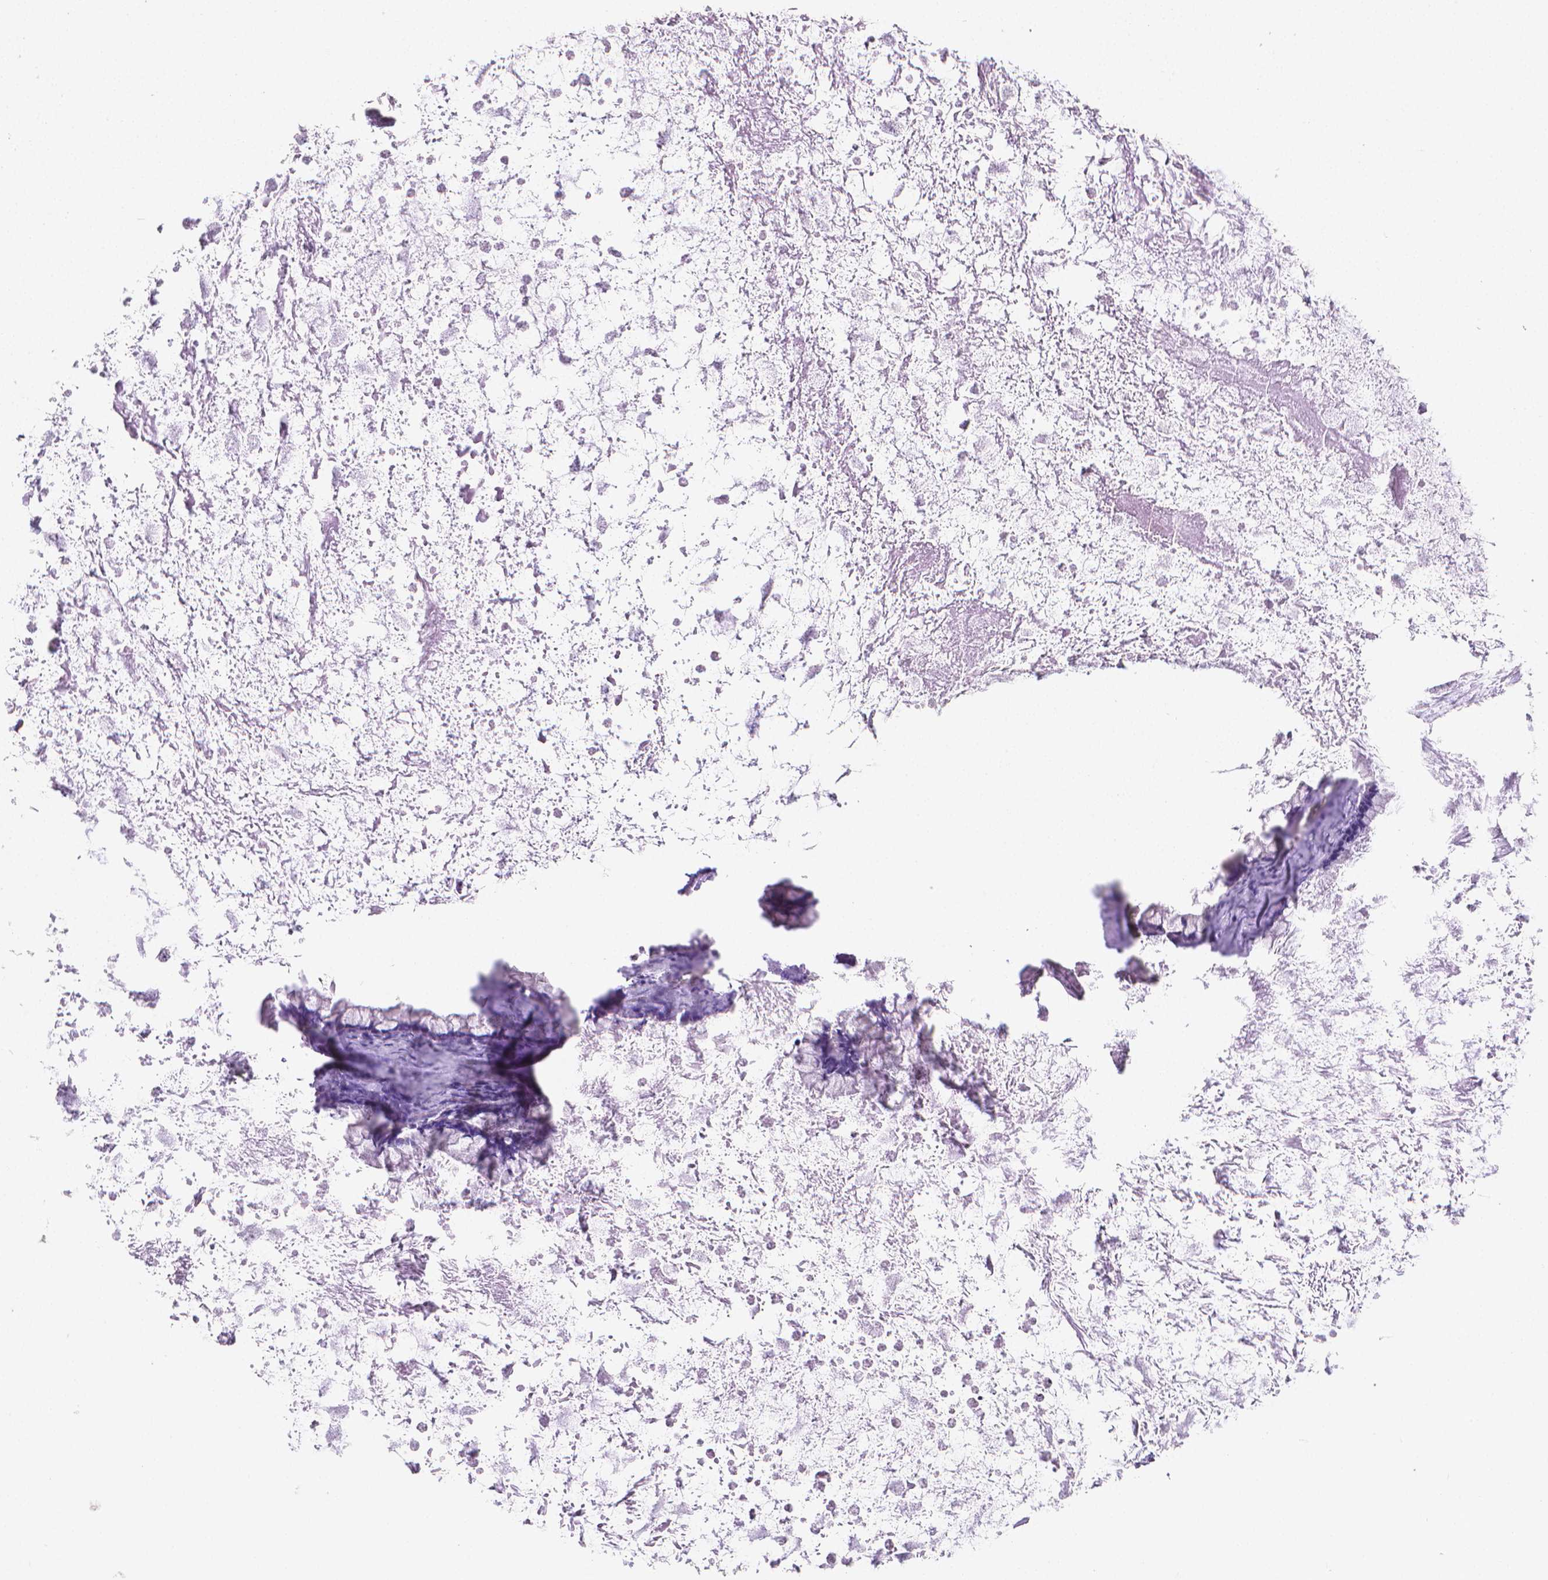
{"staining": {"intensity": "negative", "quantity": "none", "location": "none"}, "tissue": "ovarian cancer", "cell_type": "Tumor cells", "image_type": "cancer", "snomed": [{"axis": "morphology", "description": "Cystadenocarcinoma, mucinous, NOS"}, {"axis": "topography", "description": "Ovary"}], "caption": "Immunohistochemical staining of human ovarian cancer (mucinous cystadenocarcinoma) reveals no significant positivity in tumor cells.", "gene": "CLXN", "patient": {"sex": "female", "age": 67}}